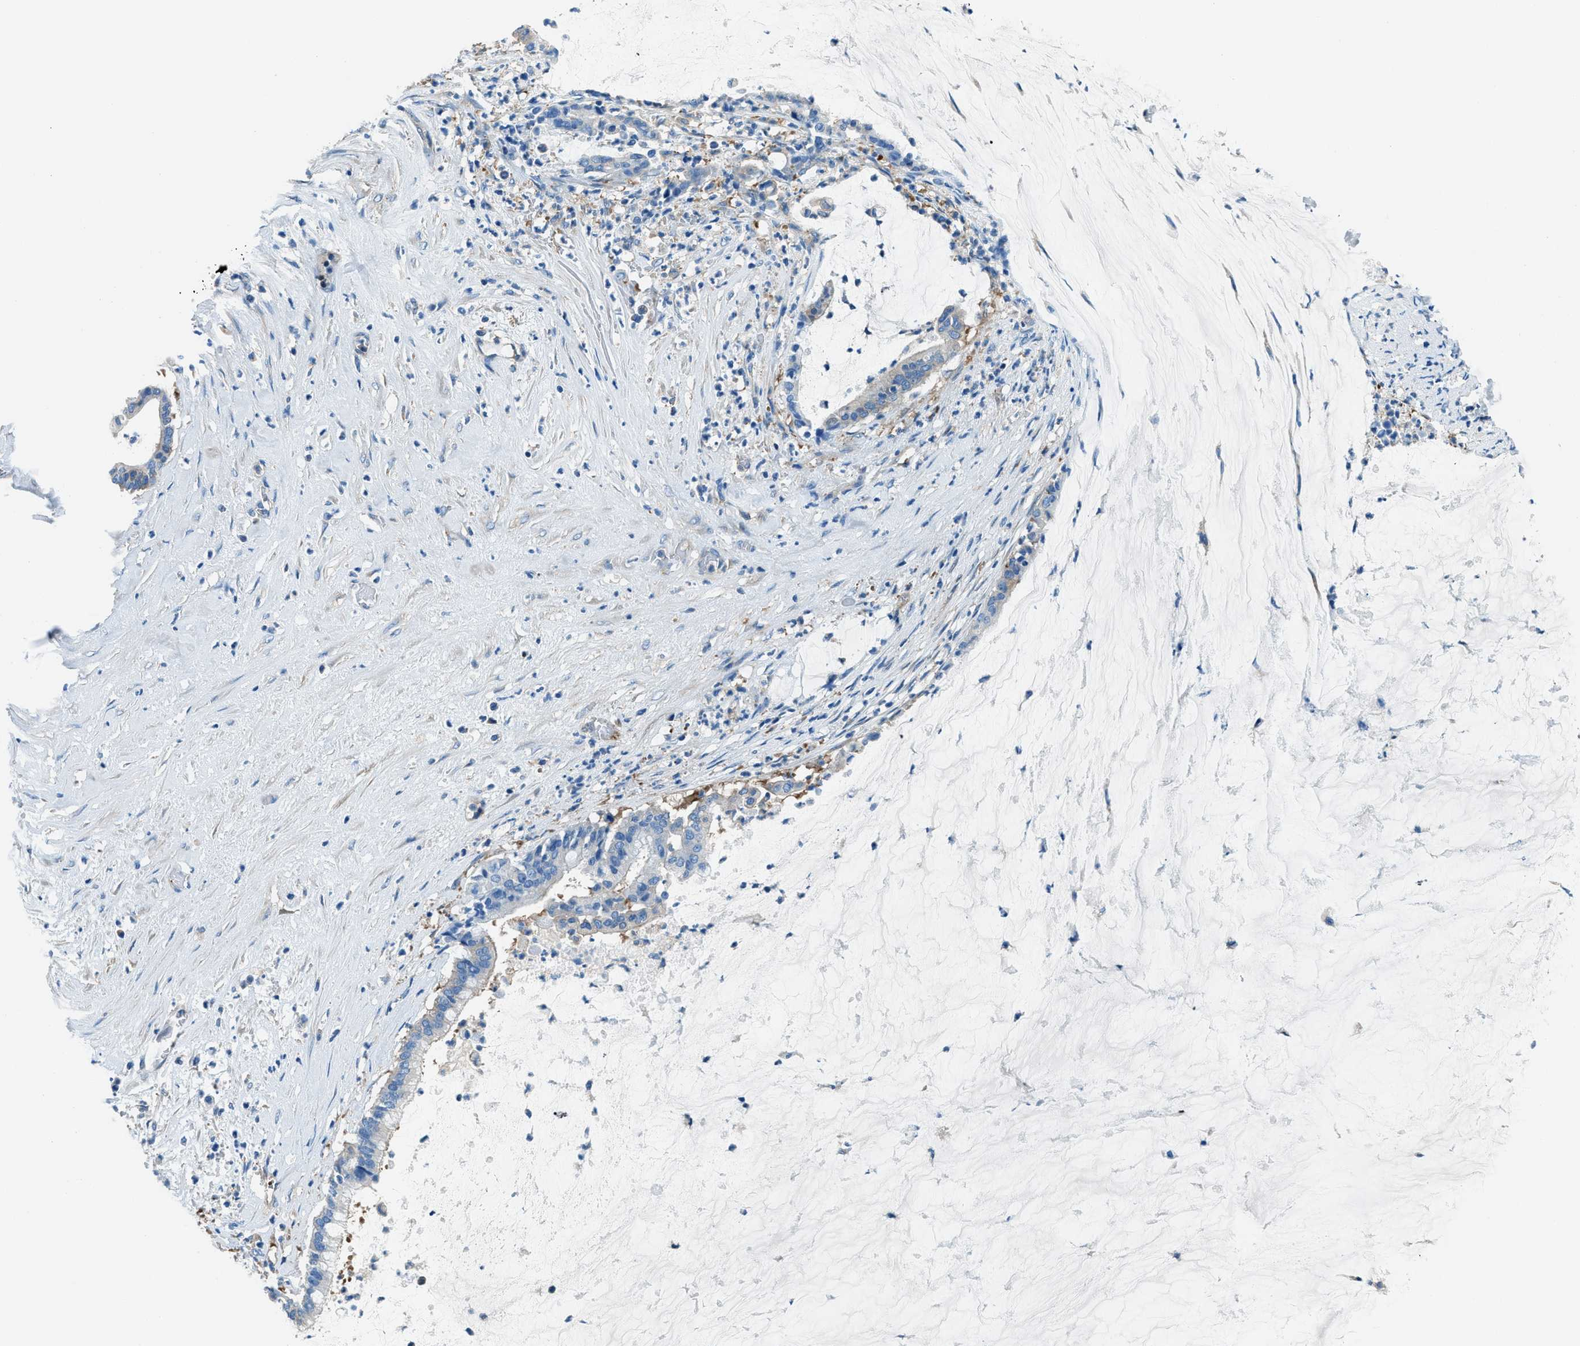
{"staining": {"intensity": "negative", "quantity": "none", "location": "none"}, "tissue": "pancreatic cancer", "cell_type": "Tumor cells", "image_type": "cancer", "snomed": [{"axis": "morphology", "description": "Adenocarcinoma, NOS"}, {"axis": "topography", "description": "Pancreas"}], "caption": "Human pancreatic cancer (adenocarcinoma) stained for a protein using immunohistochemistry (IHC) demonstrates no expression in tumor cells.", "gene": "SARS1", "patient": {"sex": "male", "age": 41}}